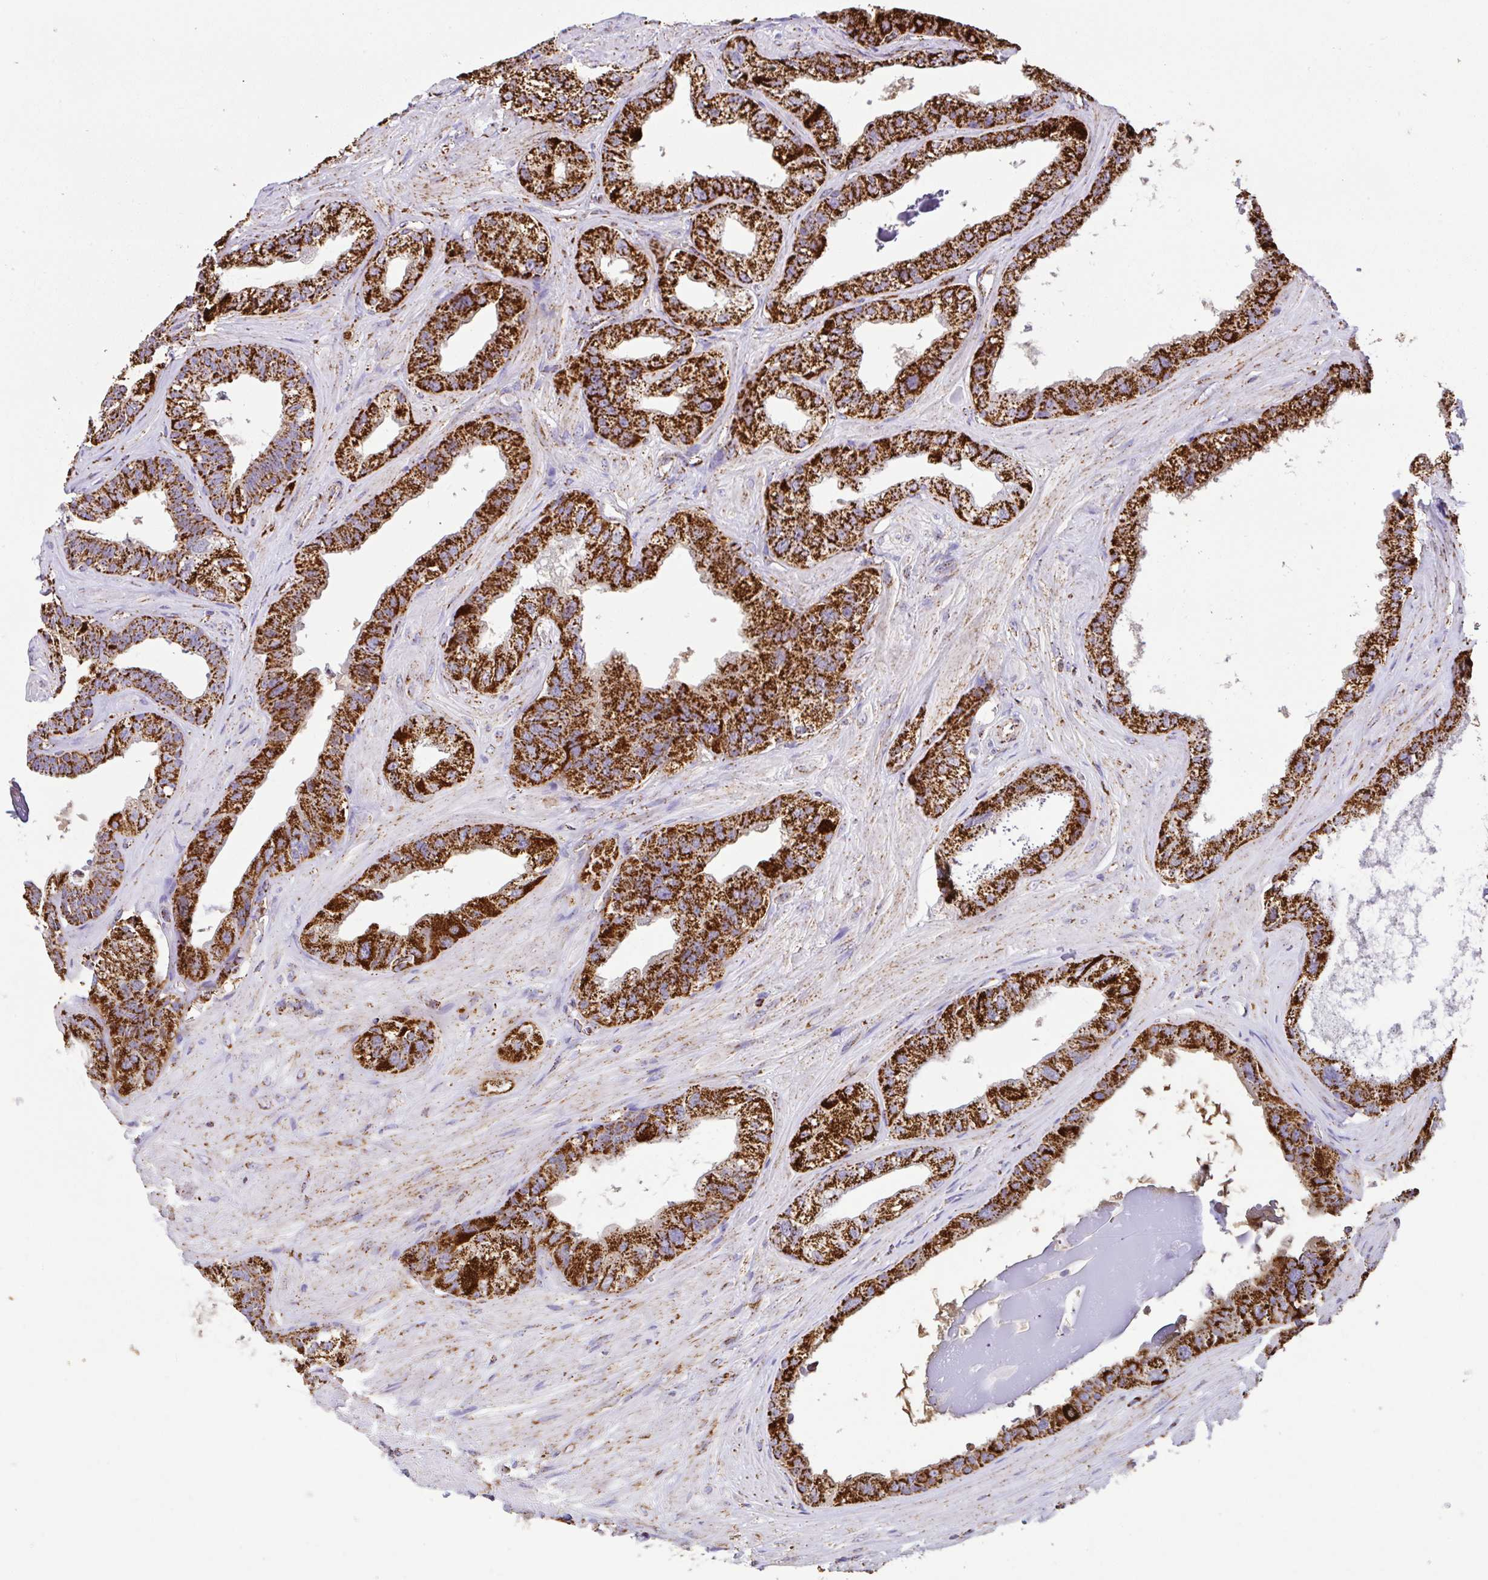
{"staining": {"intensity": "strong", "quantity": ">75%", "location": "cytoplasmic/membranous"}, "tissue": "seminal vesicle", "cell_type": "Glandular cells", "image_type": "normal", "snomed": [{"axis": "morphology", "description": "Normal tissue, NOS"}, {"axis": "topography", "description": "Seminal veicle"}, {"axis": "topography", "description": "Peripheral nerve tissue"}], "caption": "Seminal vesicle stained with a protein marker shows strong staining in glandular cells.", "gene": "ANKRD33B", "patient": {"sex": "male", "age": 76}}